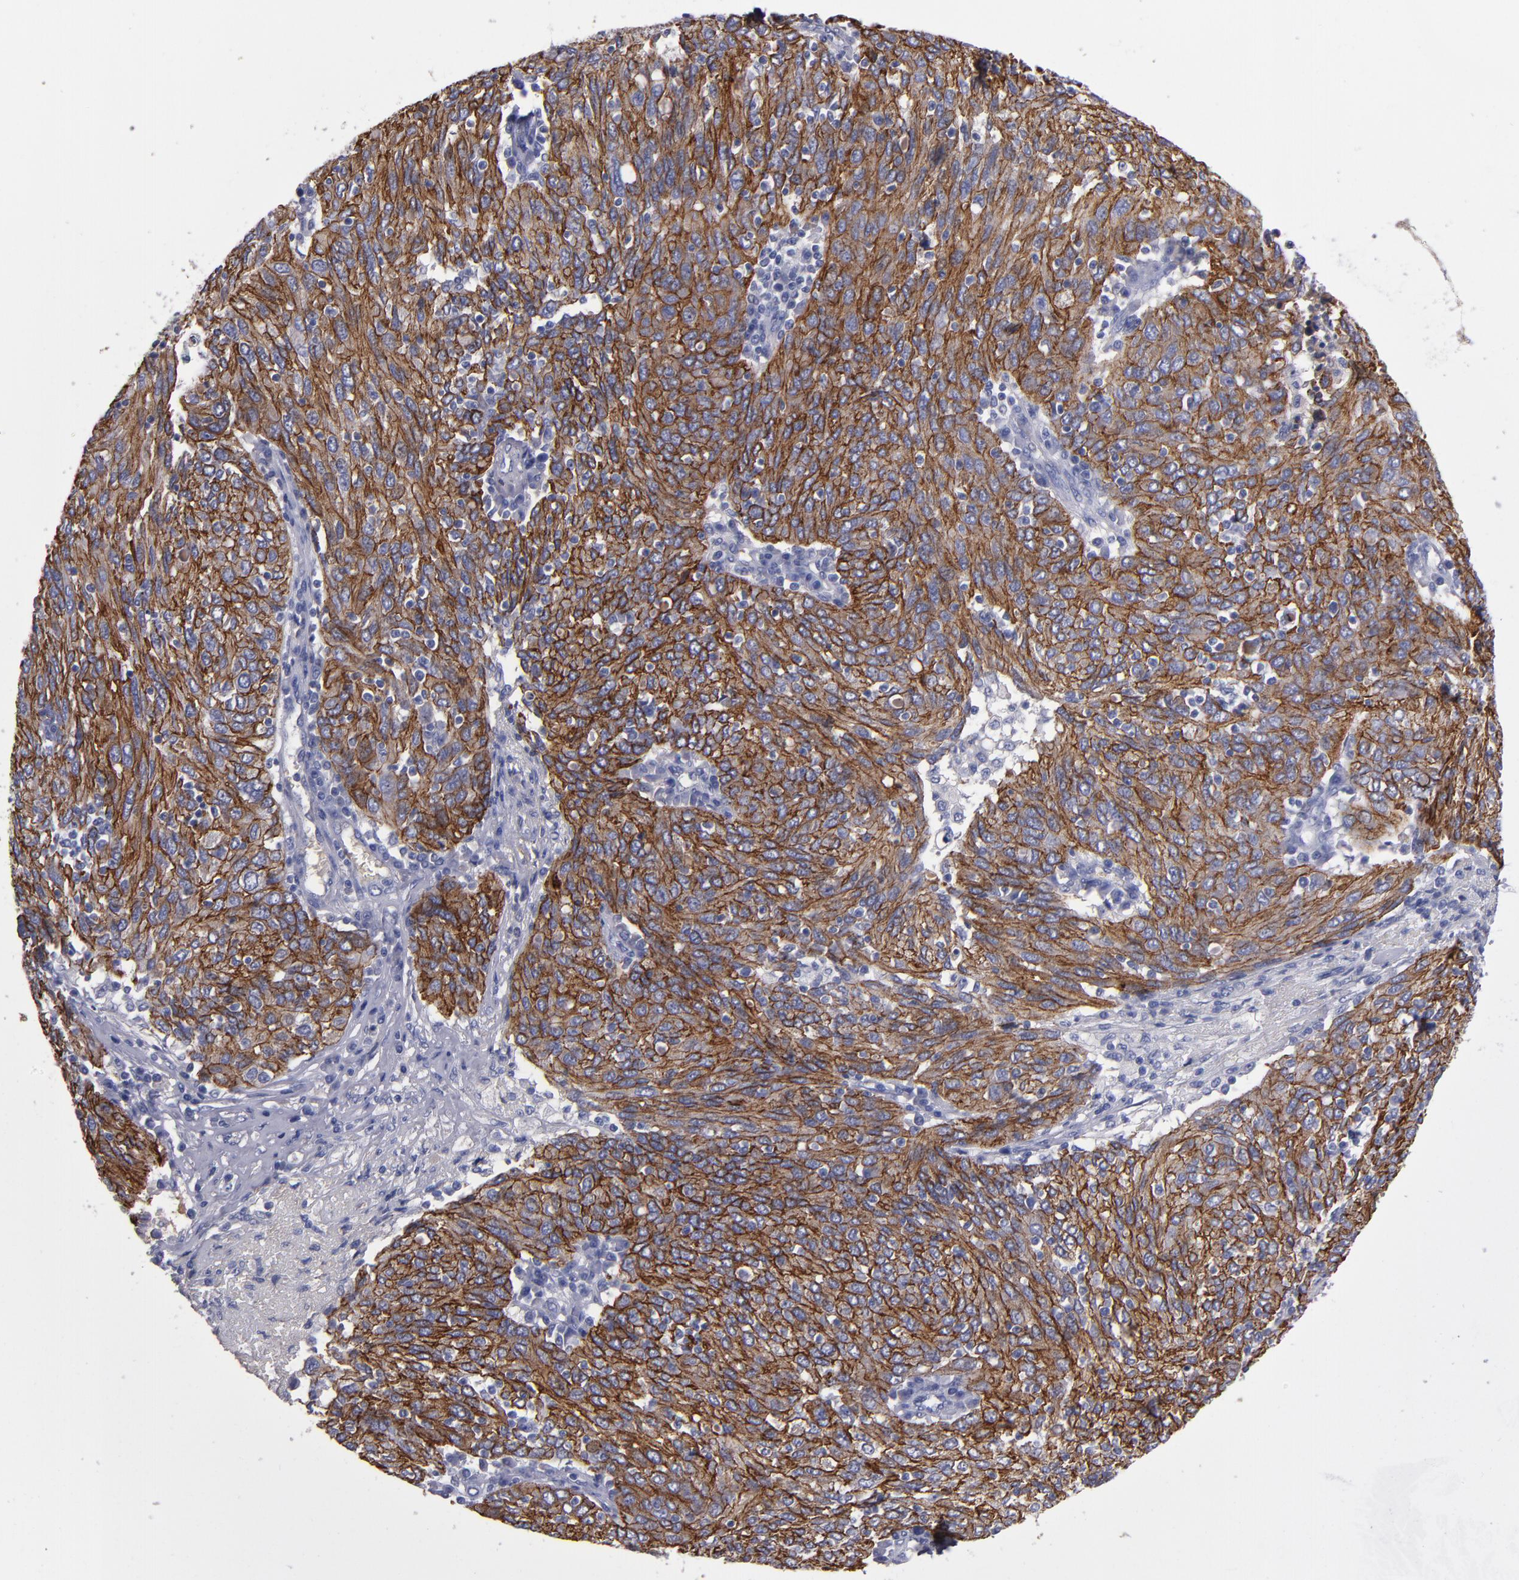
{"staining": {"intensity": "strong", "quantity": ">75%", "location": "cytoplasmic/membranous"}, "tissue": "ovarian cancer", "cell_type": "Tumor cells", "image_type": "cancer", "snomed": [{"axis": "morphology", "description": "Carcinoma, endometroid"}, {"axis": "topography", "description": "Ovary"}], "caption": "High-power microscopy captured an immunohistochemistry (IHC) micrograph of ovarian cancer (endometroid carcinoma), revealing strong cytoplasmic/membranous positivity in about >75% of tumor cells. (Brightfield microscopy of DAB IHC at high magnification).", "gene": "CDH3", "patient": {"sex": "female", "age": 50}}